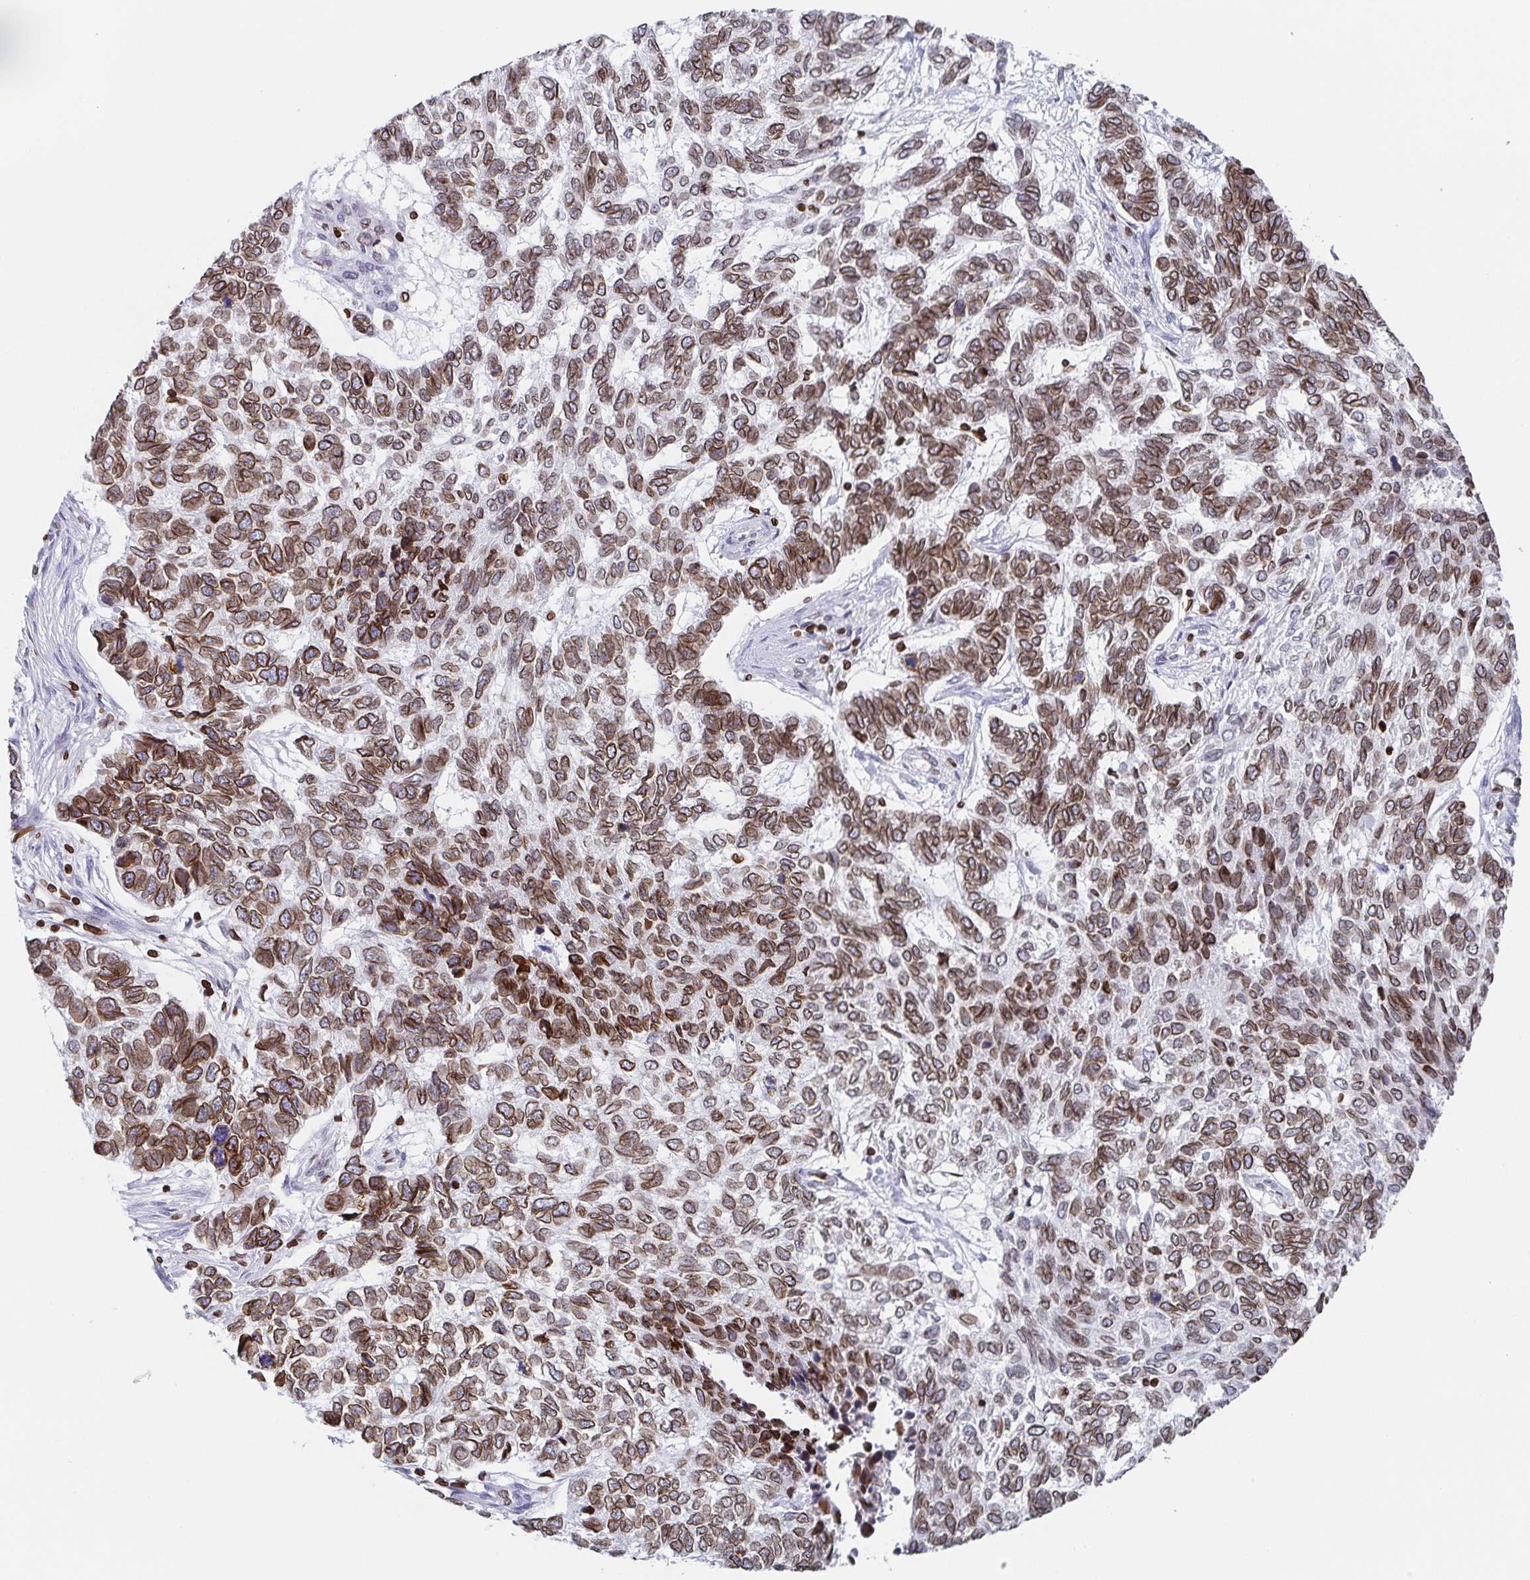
{"staining": {"intensity": "moderate", "quantity": ">75%", "location": "cytoplasmic/membranous,nuclear"}, "tissue": "skin cancer", "cell_type": "Tumor cells", "image_type": "cancer", "snomed": [{"axis": "morphology", "description": "Basal cell carcinoma"}, {"axis": "topography", "description": "Skin"}], "caption": "IHC micrograph of neoplastic tissue: skin cancer stained using immunohistochemistry reveals medium levels of moderate protein expression localized specifically in the cytoplasmic/membranous and nuclear of tumor cells, appearing as a cytoplasmic/membranous and nuclear brown color.", "gene": "BTBD7", "patient": {"sex": "female", "age": 65}}